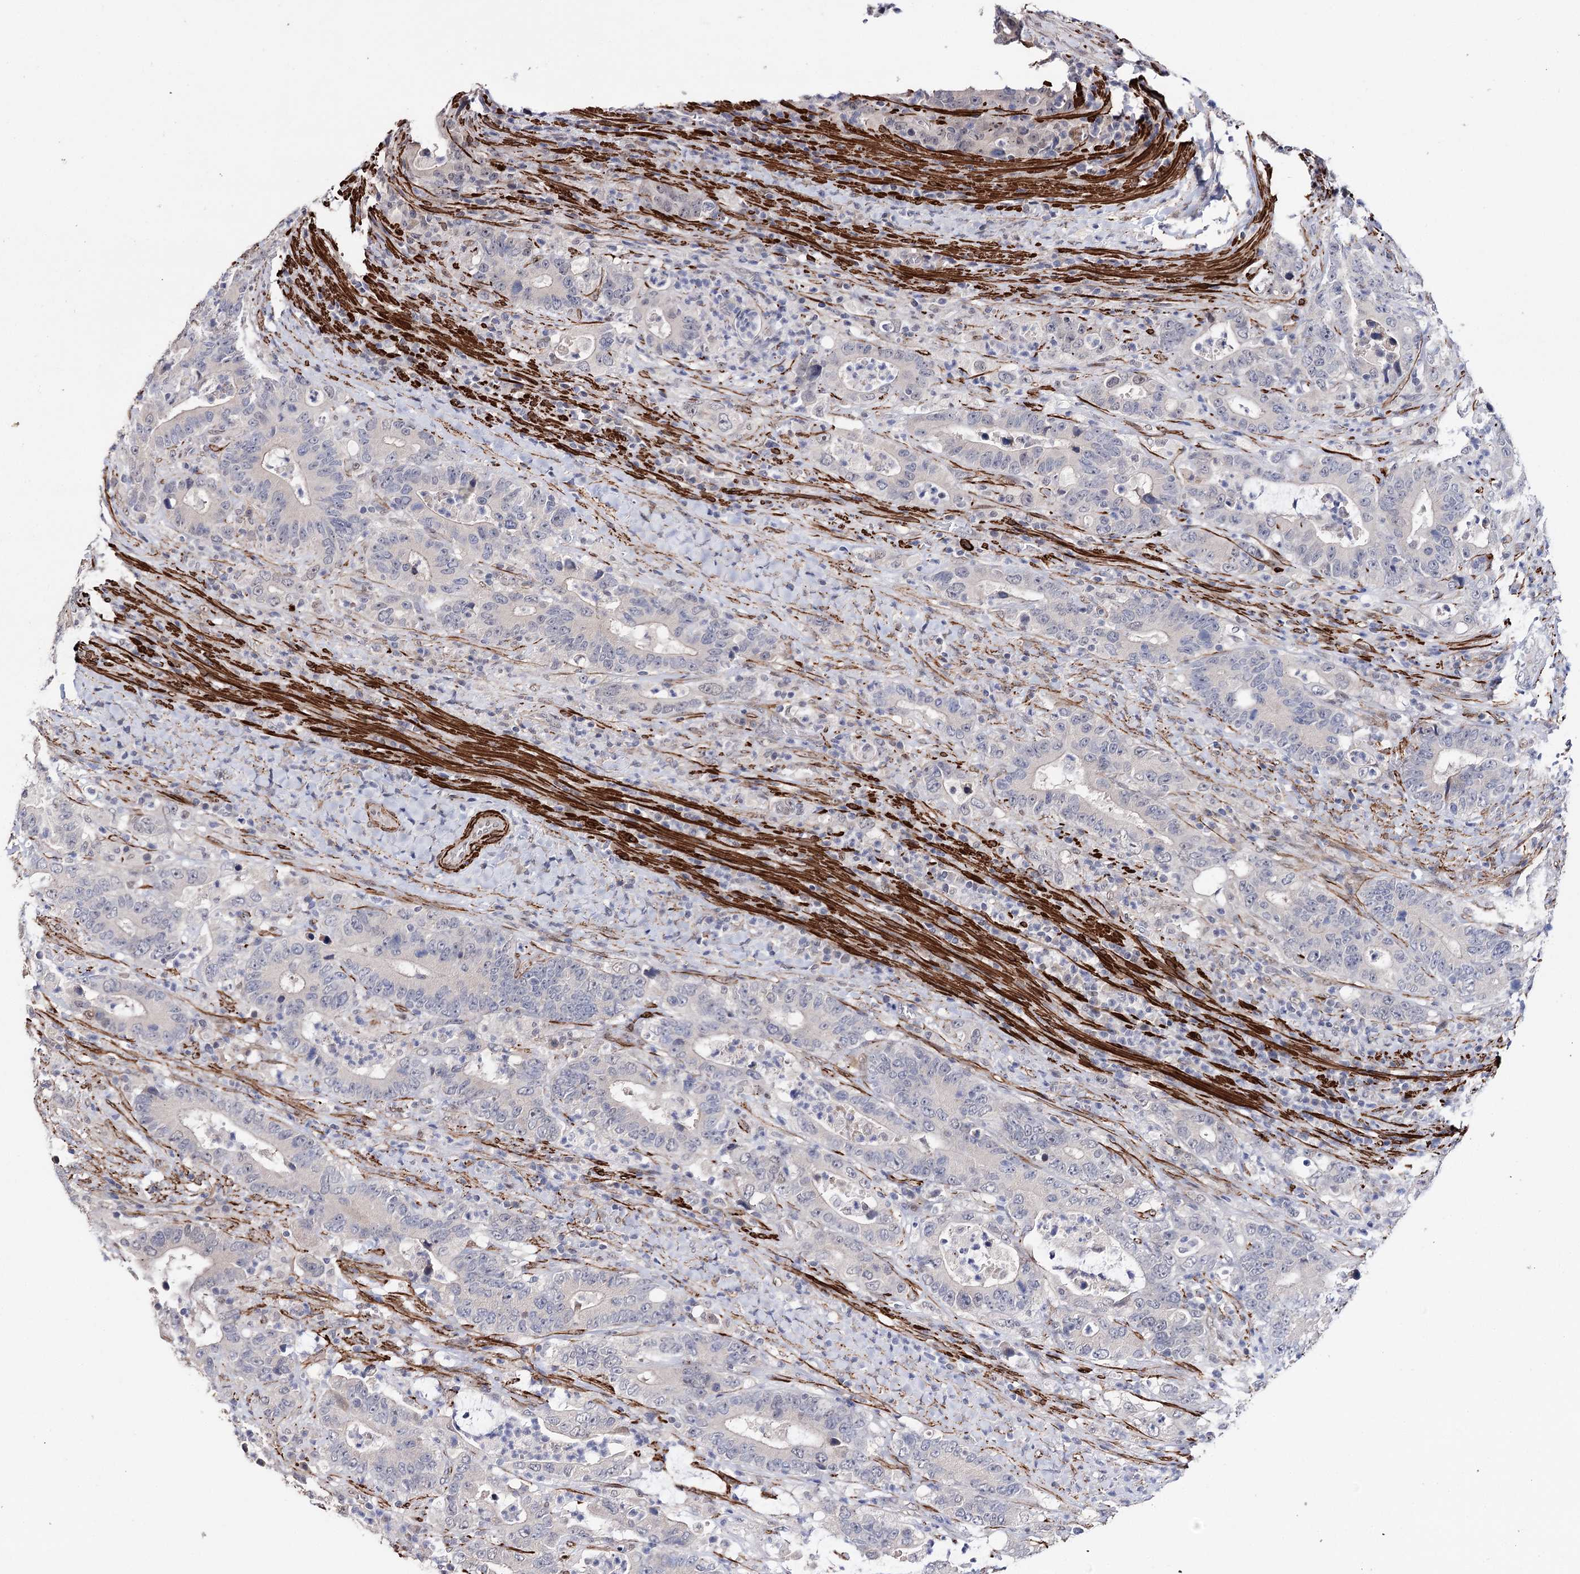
{"staining": {"intensity": "negative", "quantity": "none", "location": "none"}, "tissue": "colorectal cancer", "cell_type": "Tumor cells", "image_type": "cancer", "snomed": [{"axis": "morphology", "description": "Adenocarcinoma, NOS"}, {"axis": "topography", "description": "Colon"}], "caption": "Colorectal cancer was stained to show a protein in brown. There is no significant positivity in tumor cells. (Stains: DAB IHC with hematoxylin counter stain, Microscopy: brightfield microscopy at high magnification).", "gene": "CFAP46", "patient": {"sex": "female", "age": 75}}